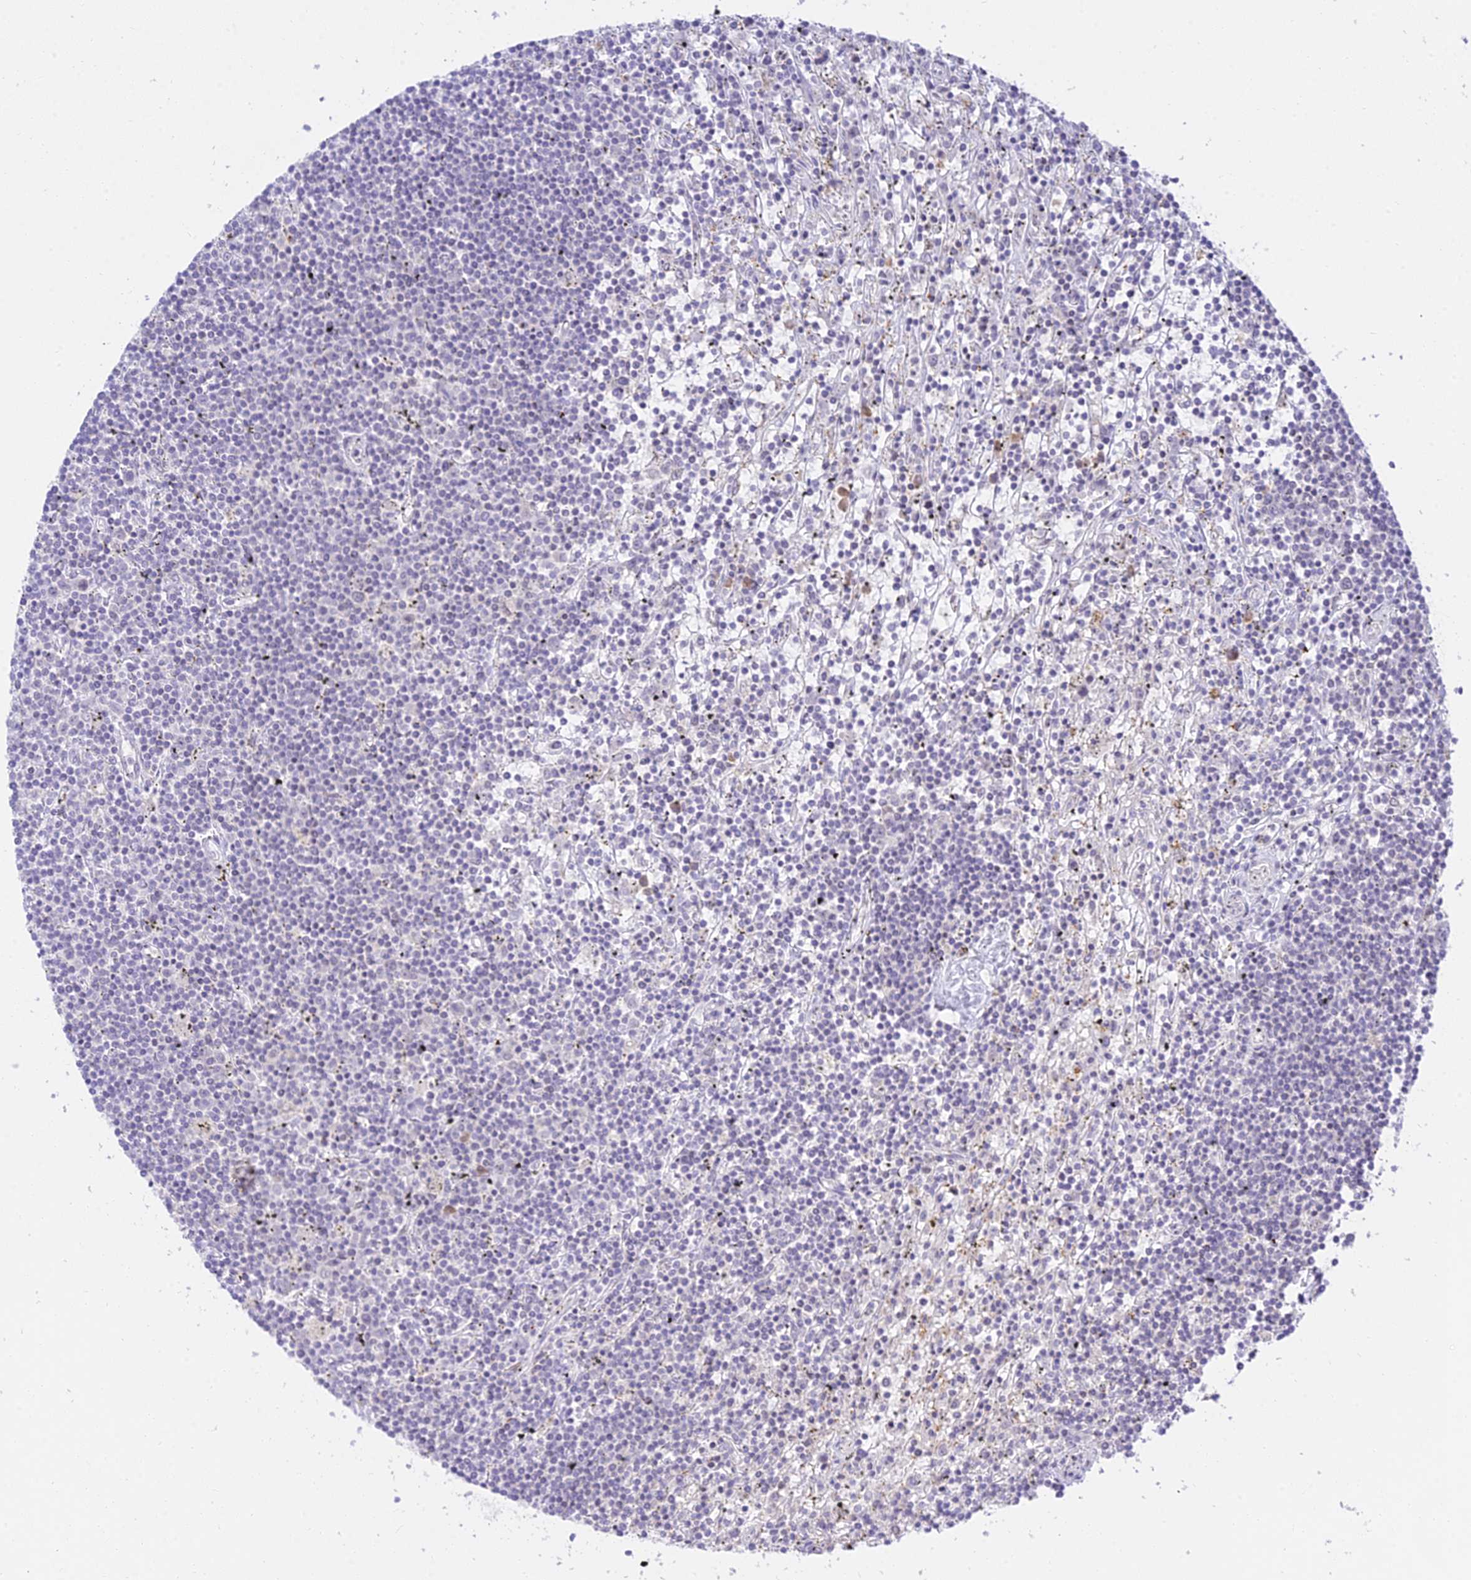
{"staining": {"intensity": "negative", "quantity": "none", "location": "none"}, "tissue": "lymphoma", "cell_type": "Tumor cells", "image_type": "cancer", "snomed": [{"axis": "morphology", "description": "Malignant lymphoma, non-Hodgkin's type, Low grade"}, {"axis": "topography", "description": "Spleen"}], "caption": "This is an immunohistochemistry photomicrograph of human low-grade malignant lymphoma, non-Hodgkin's type. There is no positivity in tumor cells.", "gene": "TMEM40", "patient": {"sex": "male", "age": 76}}